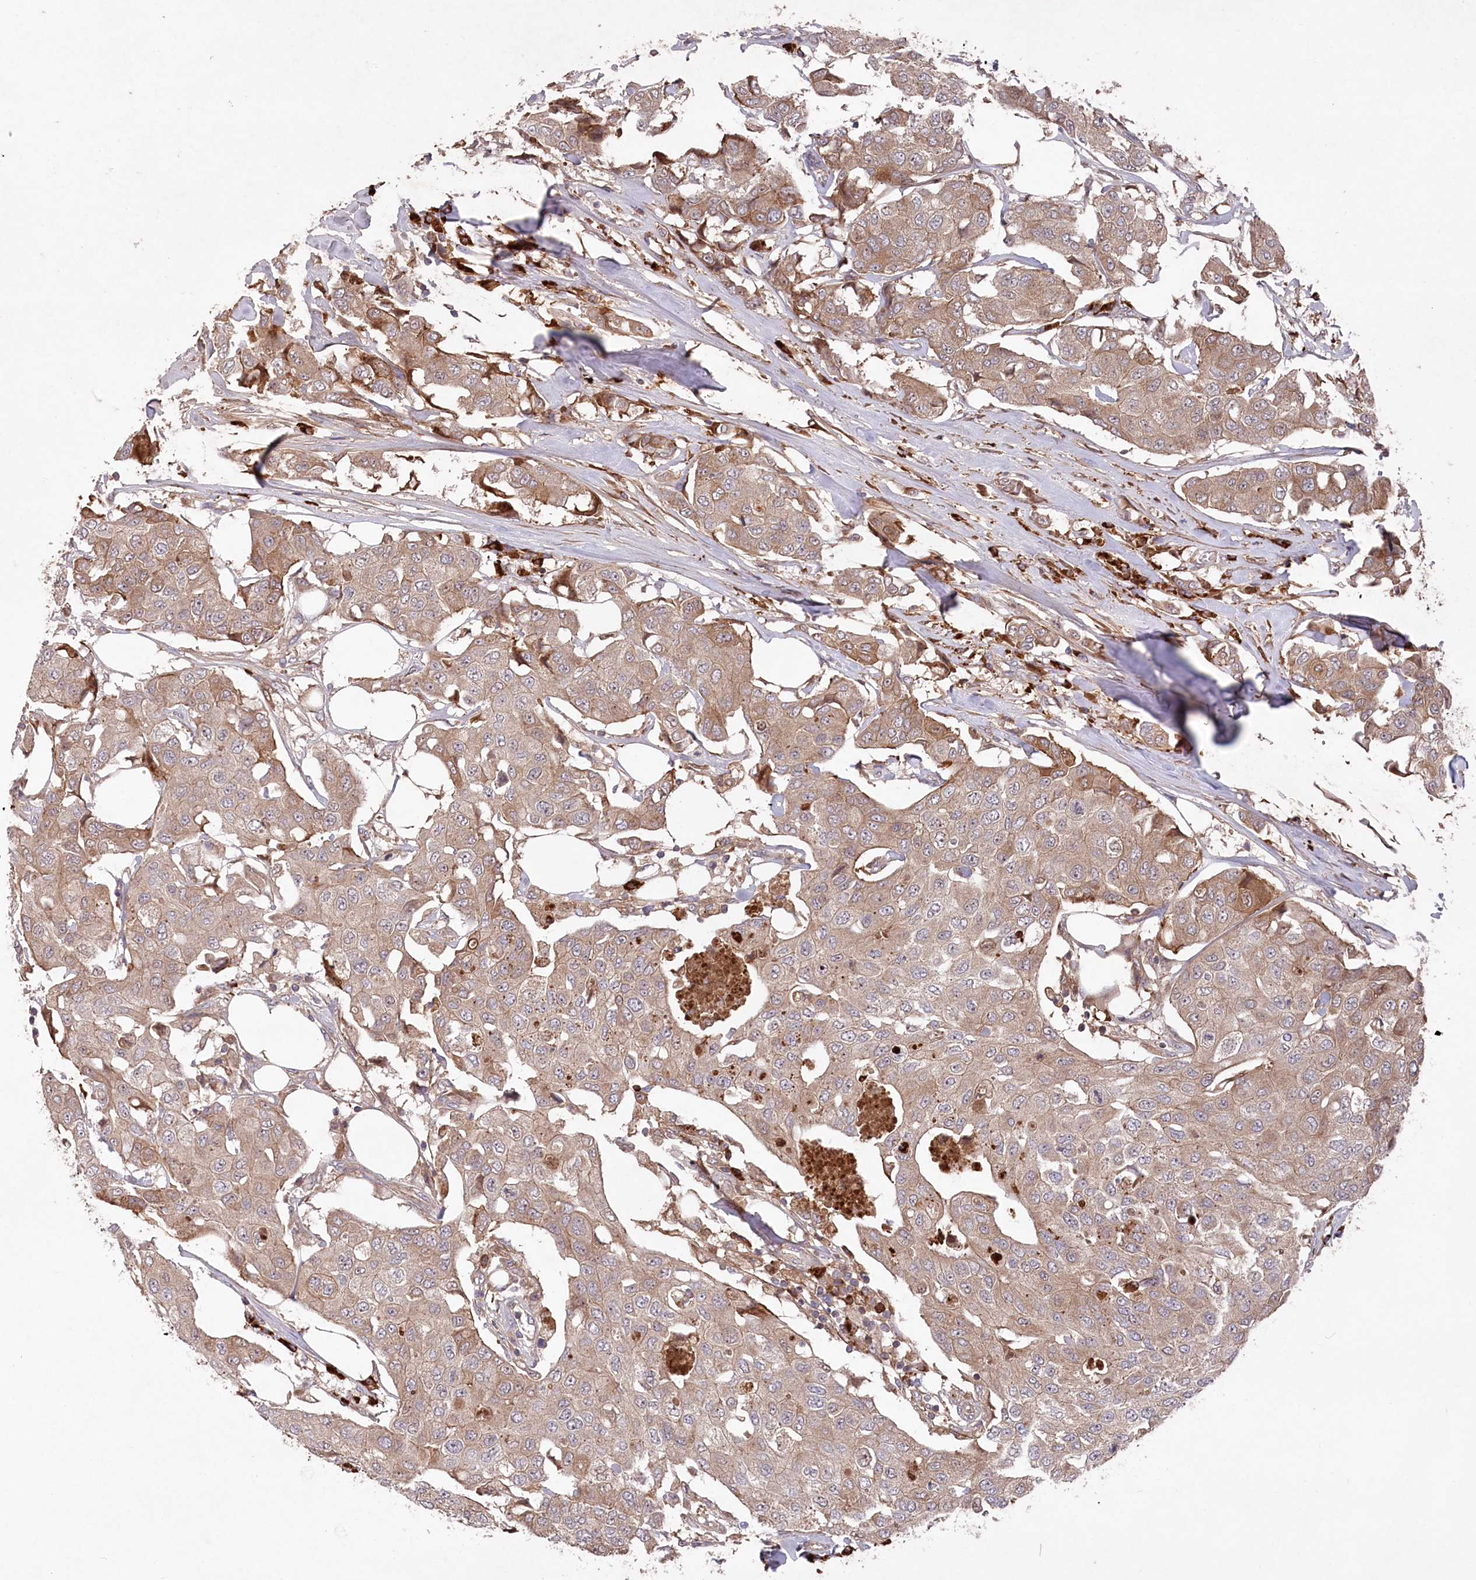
{"staining": {"intensity": "moderate", "quantity": ">75%", "location": "cytoplasmic/membranous"}, "tissue": "breast cancer", "cell_type": "Tumor cells", "image_type": "cancer", "snomed": [{"axis": "morphology", "description": "Duct carcinoma"}, {"axis": "topography", "description": "Breast"}], "caption": "Tumor cells reveal medium levels of moderate cytoplasmic/membranous staining in approximately >75% of cells in human breast infiltrating ductal carcinoma.", "gene": "PPP1R21", "patient": {"sex": "female", "age": 80}}